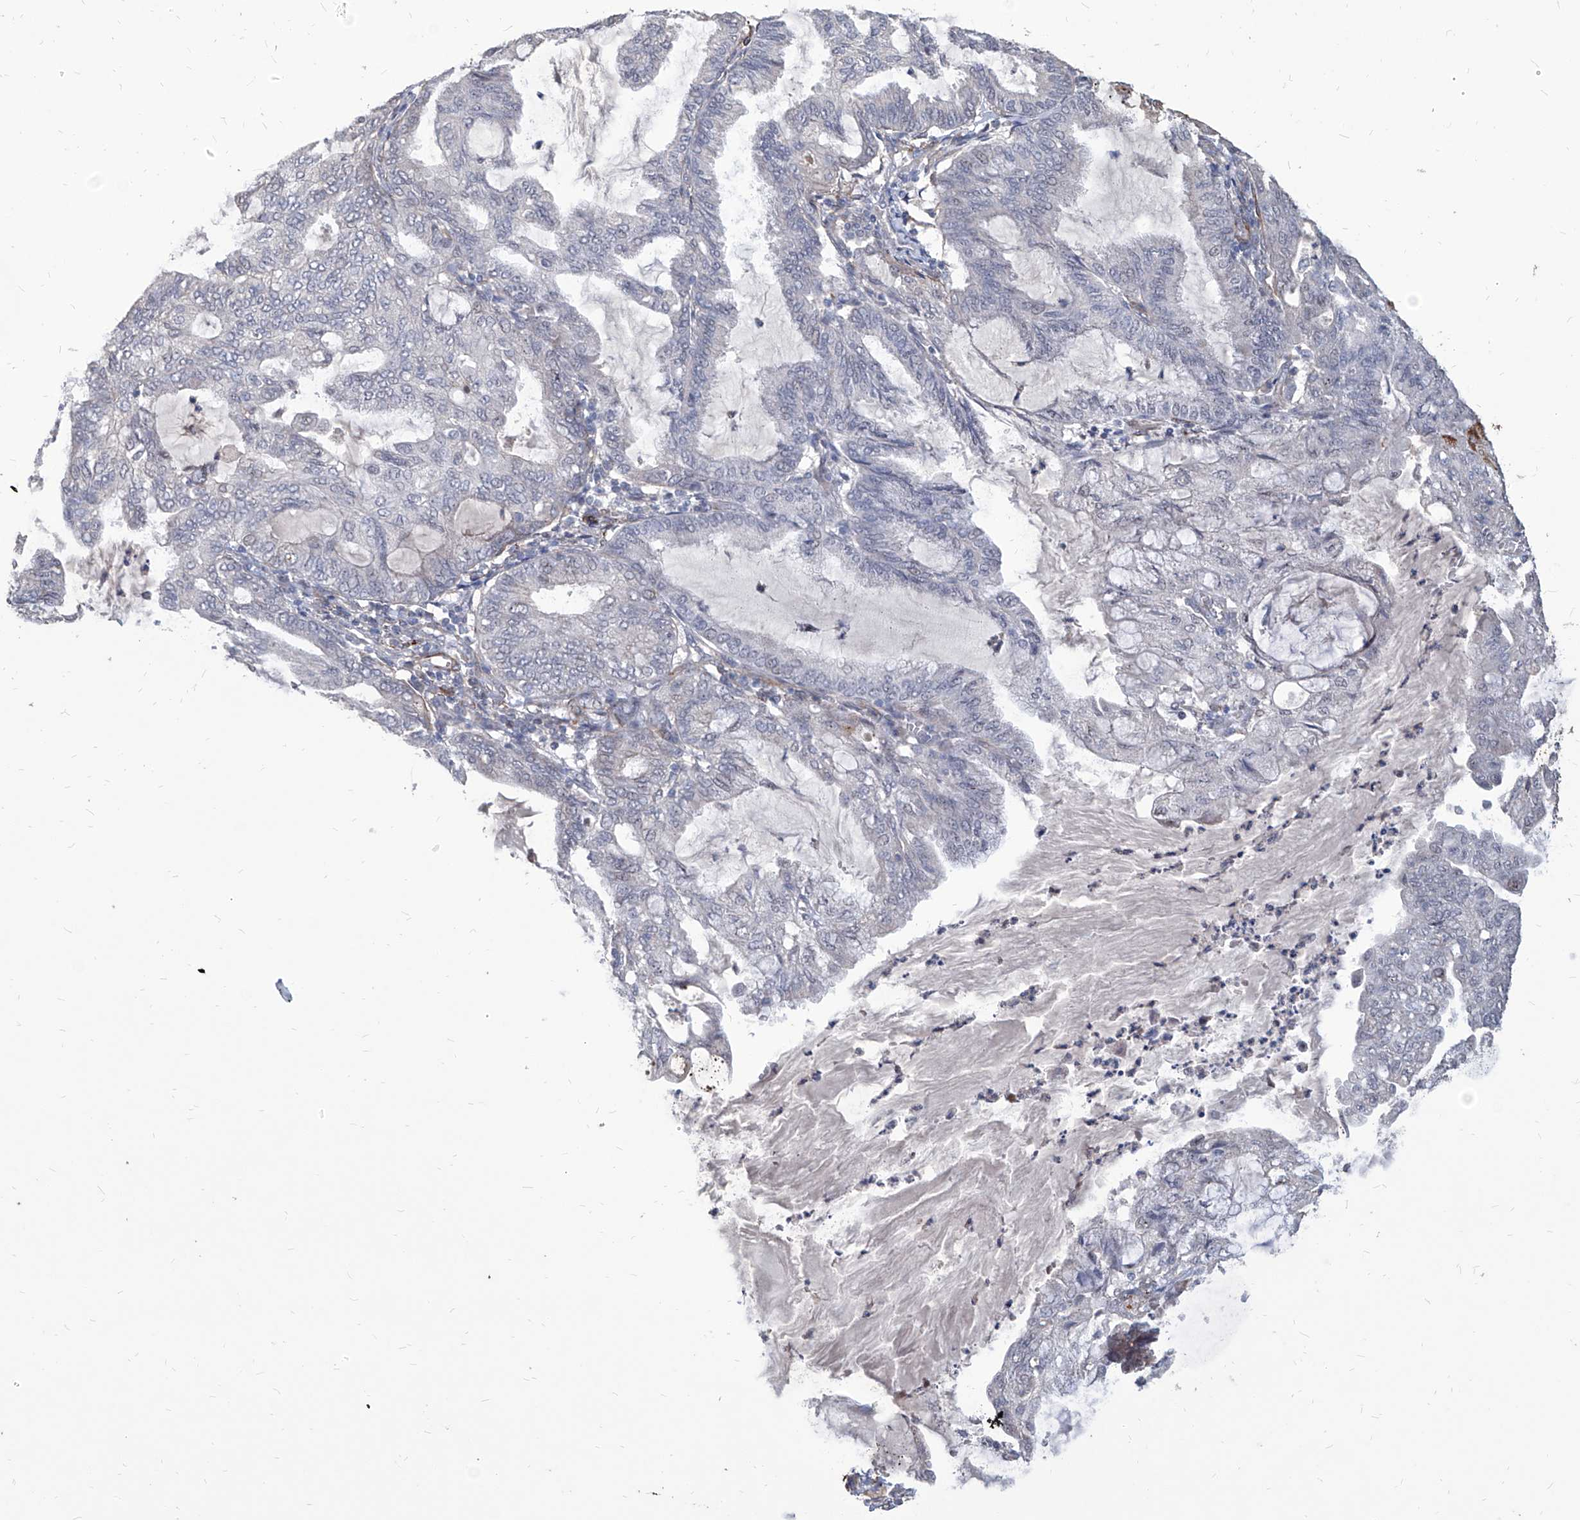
{"staining": {"intensity": "negative", "quantity": "none", "location": "none"}, "tissue": "endometrial cancer", "cell_type": "Tumor cells", "image_type": "cancer", "snomed": [{"axis": "morphology", "description": "Adenocarcinoma, NOS"}, {"axis": "topography", "description": "Endometrium"}], "caption": "Endometrial cancer stained for a protein using immunohistochemistry exhibits no expression tumor cells.", "gene": "FAM83B", "patient": {"sex": "female", "age": 86}}